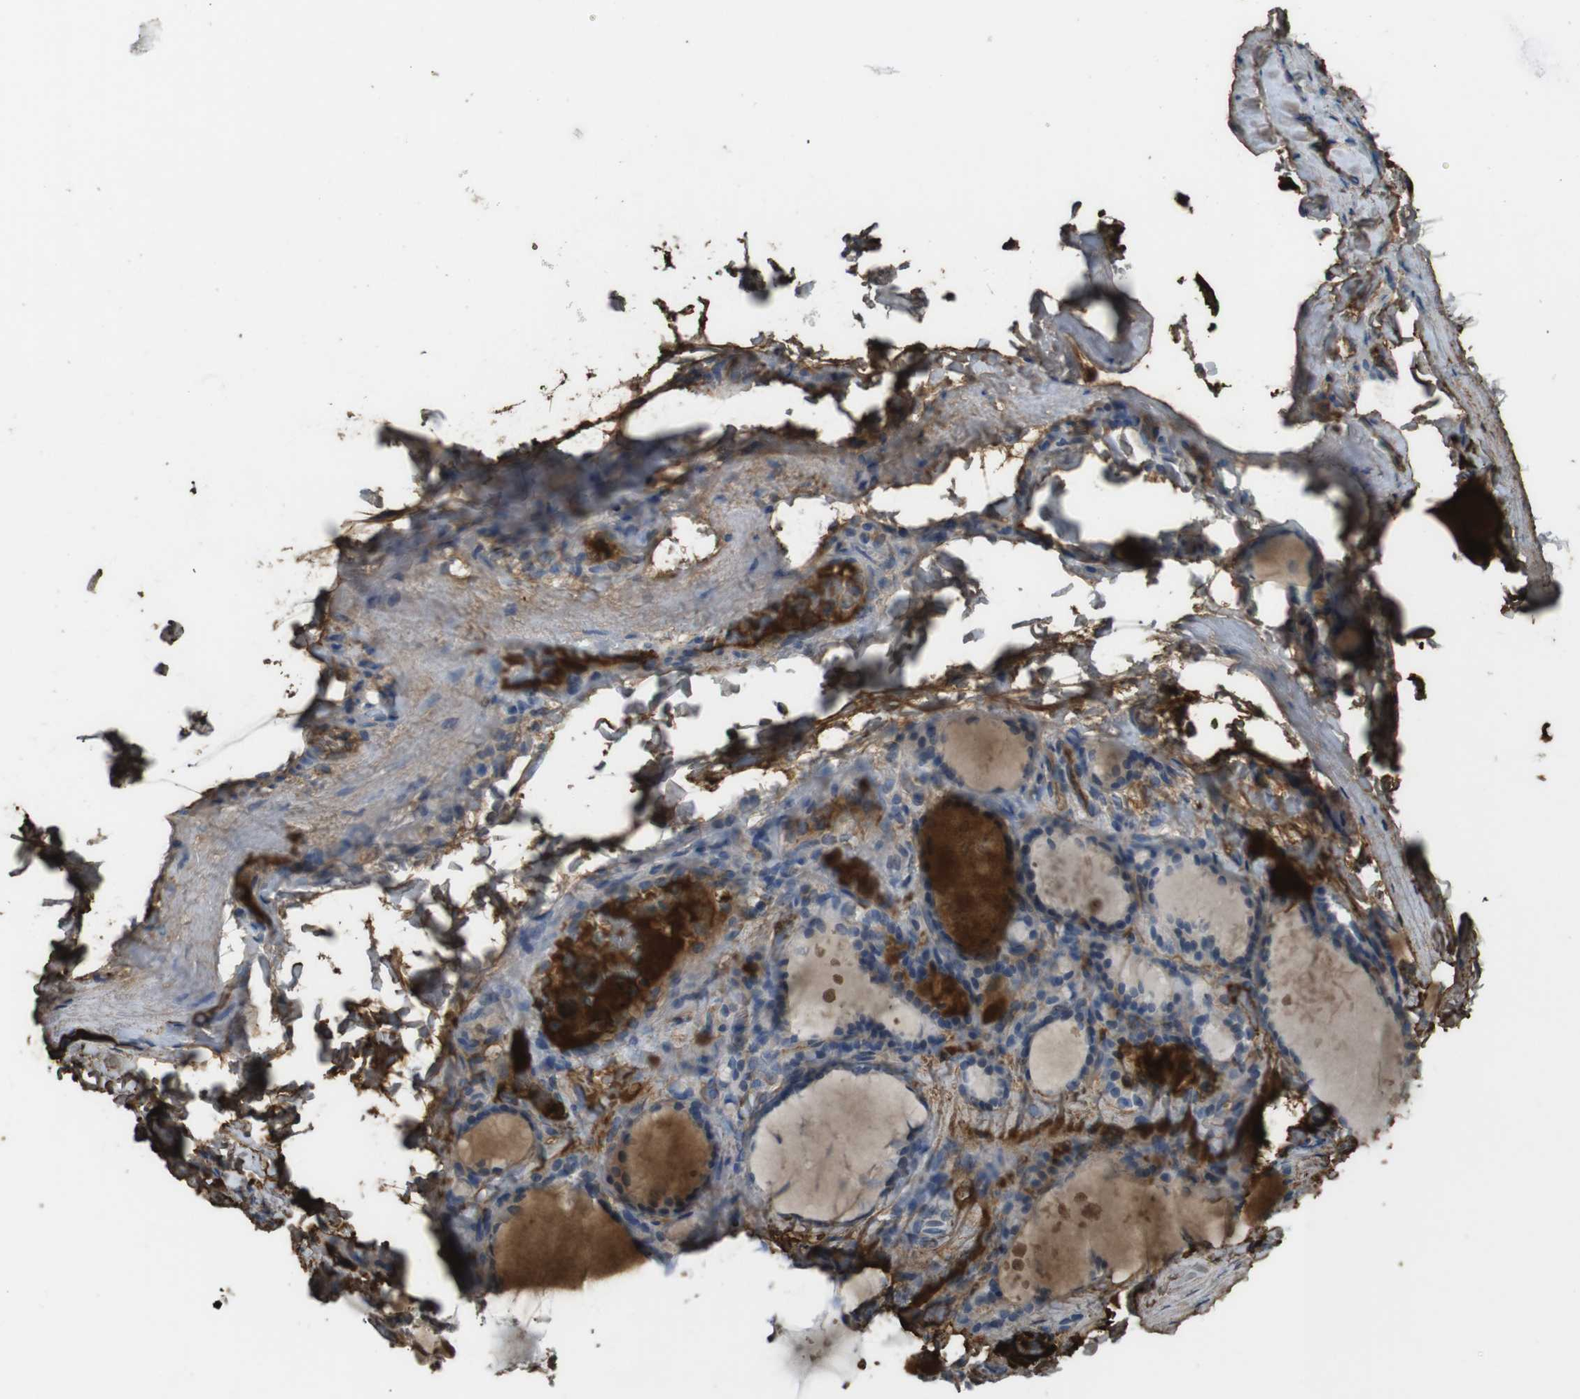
{"staining": {"intensity": "moderate", "quantity": "<25%", "location": "cytoplasmic/membranous"}, "tissue": "thyroid gland", "cell_type": "Glandular cells", "image_type": "normal", "snomed": [{"axis": "morphology", "description": "Normal tissue, NOS"}, {"axis": "topography", "description": "Thyroid gland"}], "caption": "Immunohistochemical staining of benign thyroid gland reveals moderate cytoplasmic/membranous protein positivity in approximately <25% of glandular cells.", "gene": "LTBP4", "patient": {"sex": "female", "age": 28}}